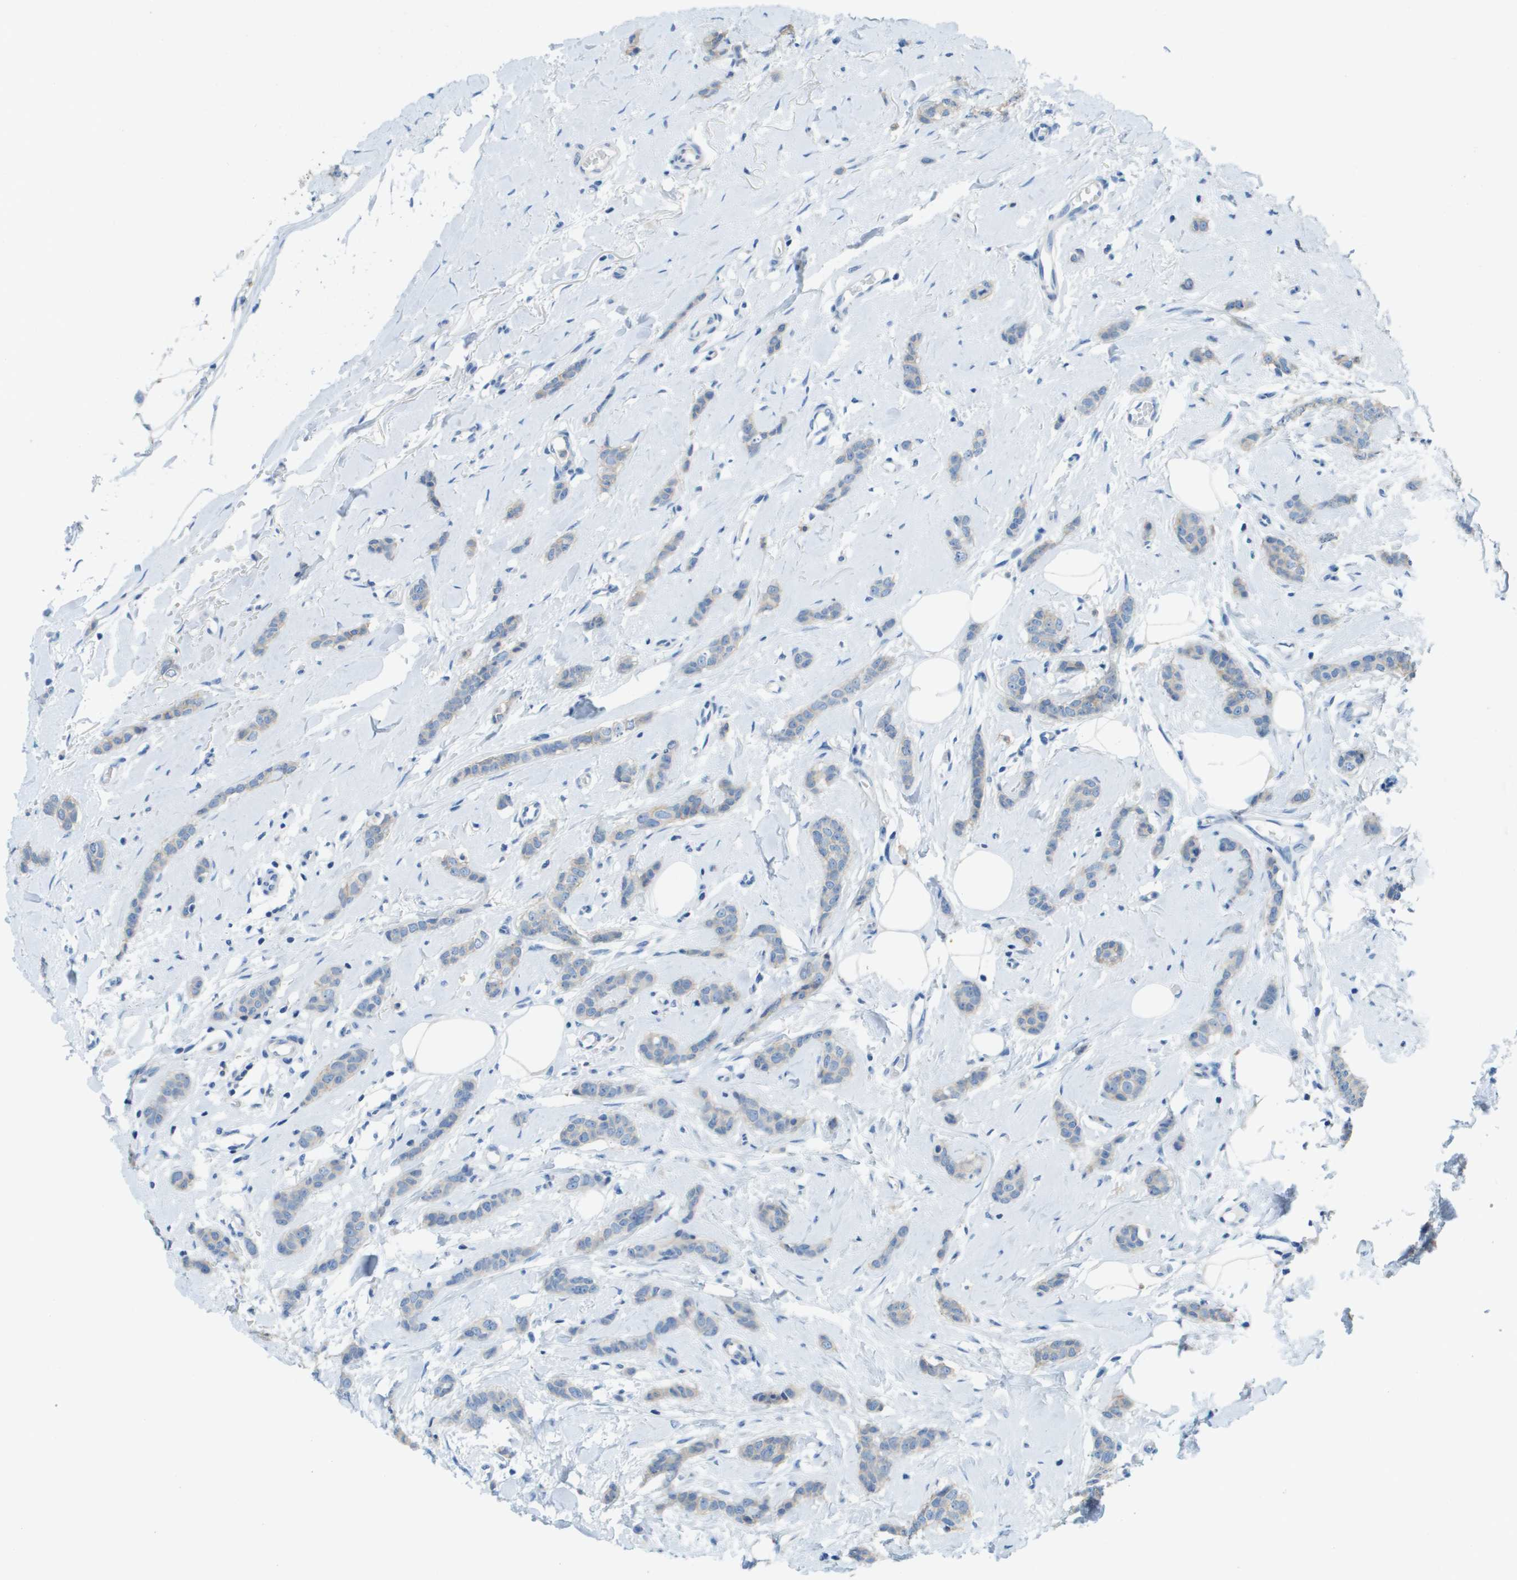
{"staining": {"intensity": "negative", "quantity": "none", "location": "none"}, "tissue": "breast cancer", "cell_type": "Tumor cells", "image_type": "cancer", "snomed": [{"axis": "morphology", "description": "Lobular carcinoma"}, {"axis": "topography", "description": "Skin"}, {"axis": "topography", "description": "Breast"}], "caption": "Histopathology image shows no protein staining in tumor cells of breast cancer tissue.", "gene": "CD46", "patient": {"sex": "female", "age": 46}}